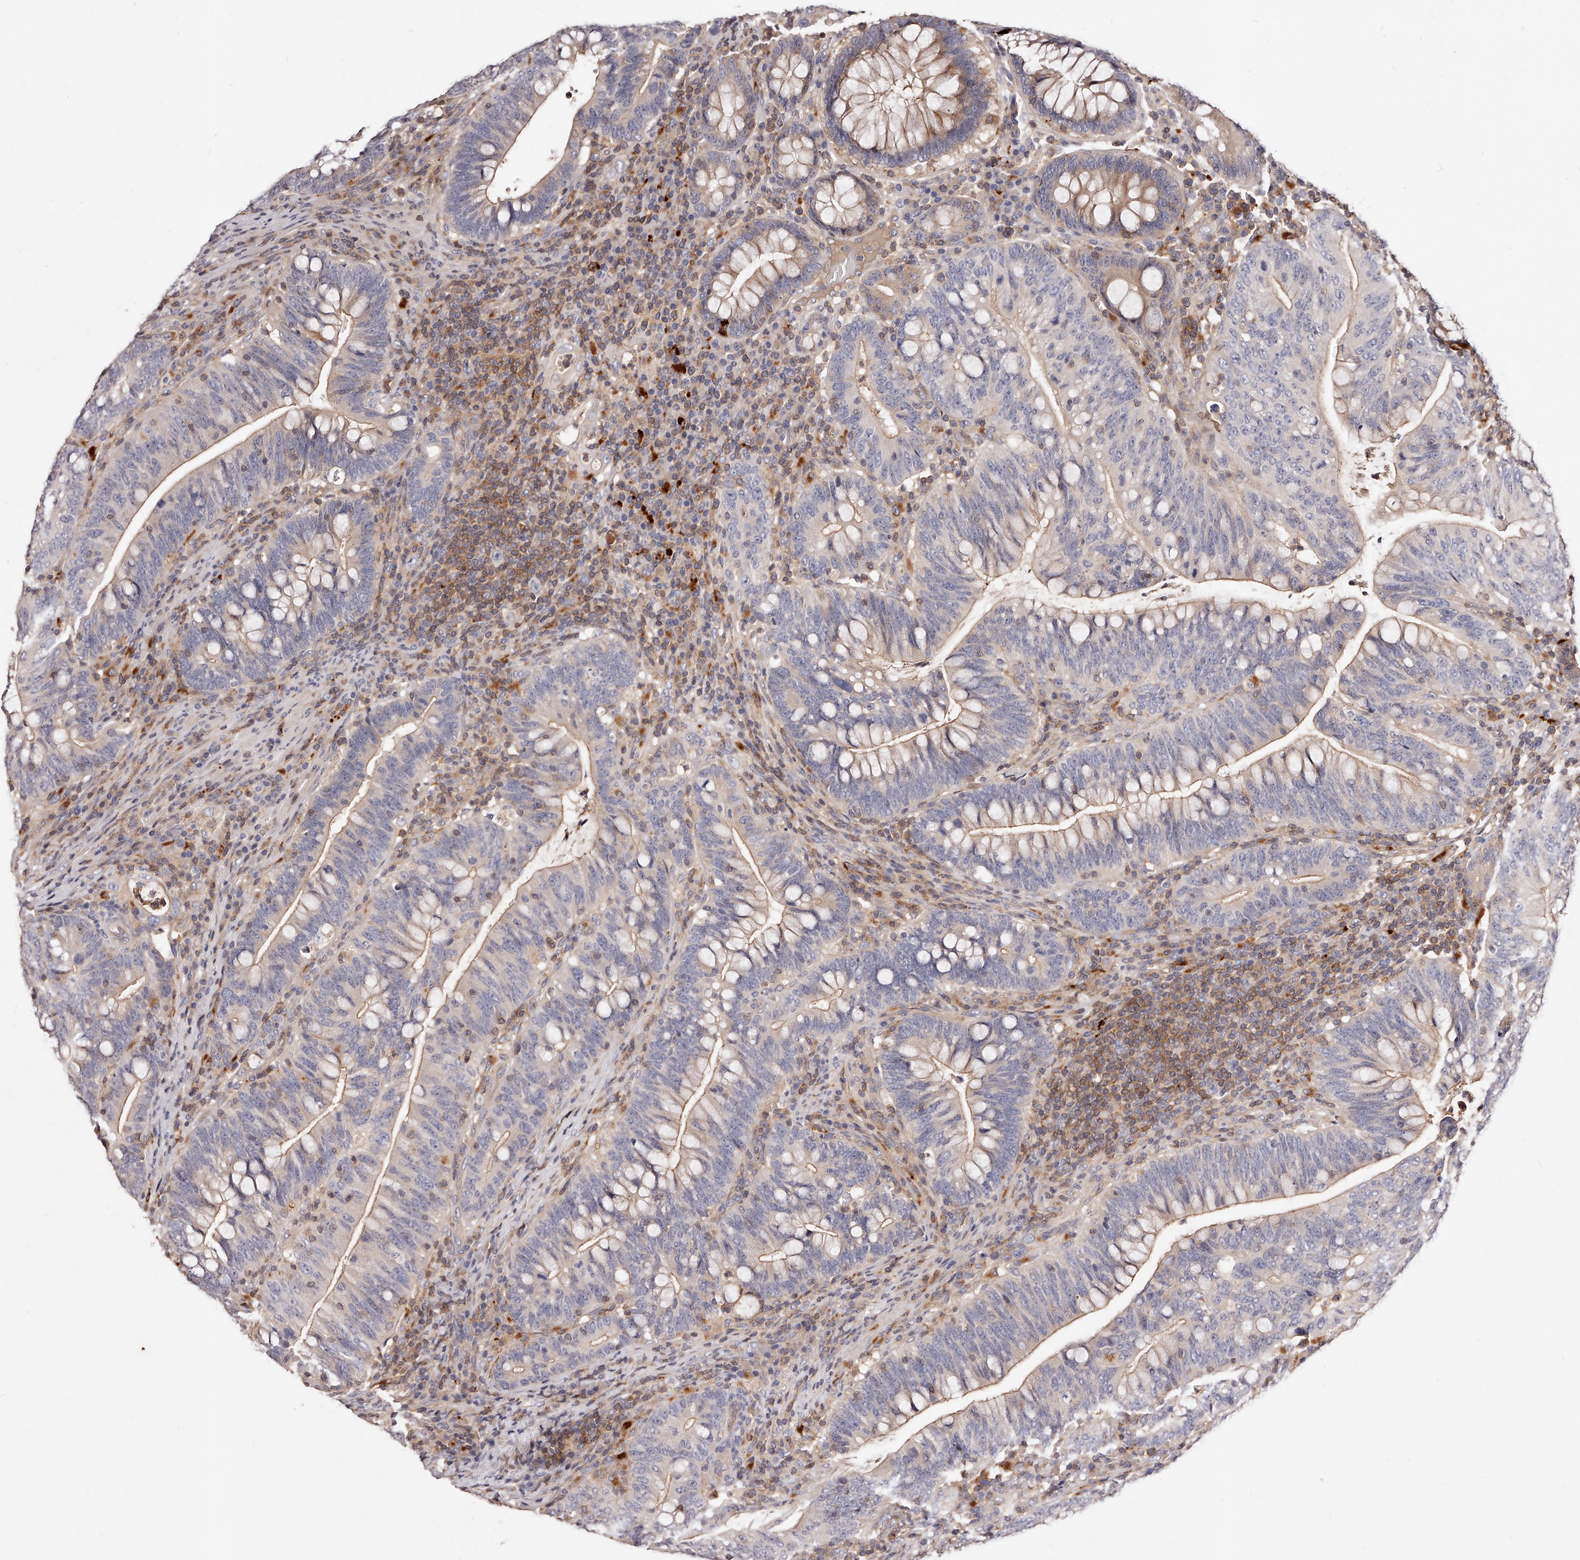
{"staining": {"intensity": "weak", "quantity": "<25%", "location": "cytoplasmic/membranous"}, "tissue": "colorectal cancer", "cell_type": "Tumor cells", "image_type": "cancer", "snomed": [{"axis": "morphology", "description": "Adenocarcinoma, NOS"}, {"axis": "topography", "description": "Colon"}], "caption": "There is no significant staining in tumor cells of adenocarcinoma (colorectal).", "gene": "PHACTR1", "patient": {"sex": "female", "age": 66}}